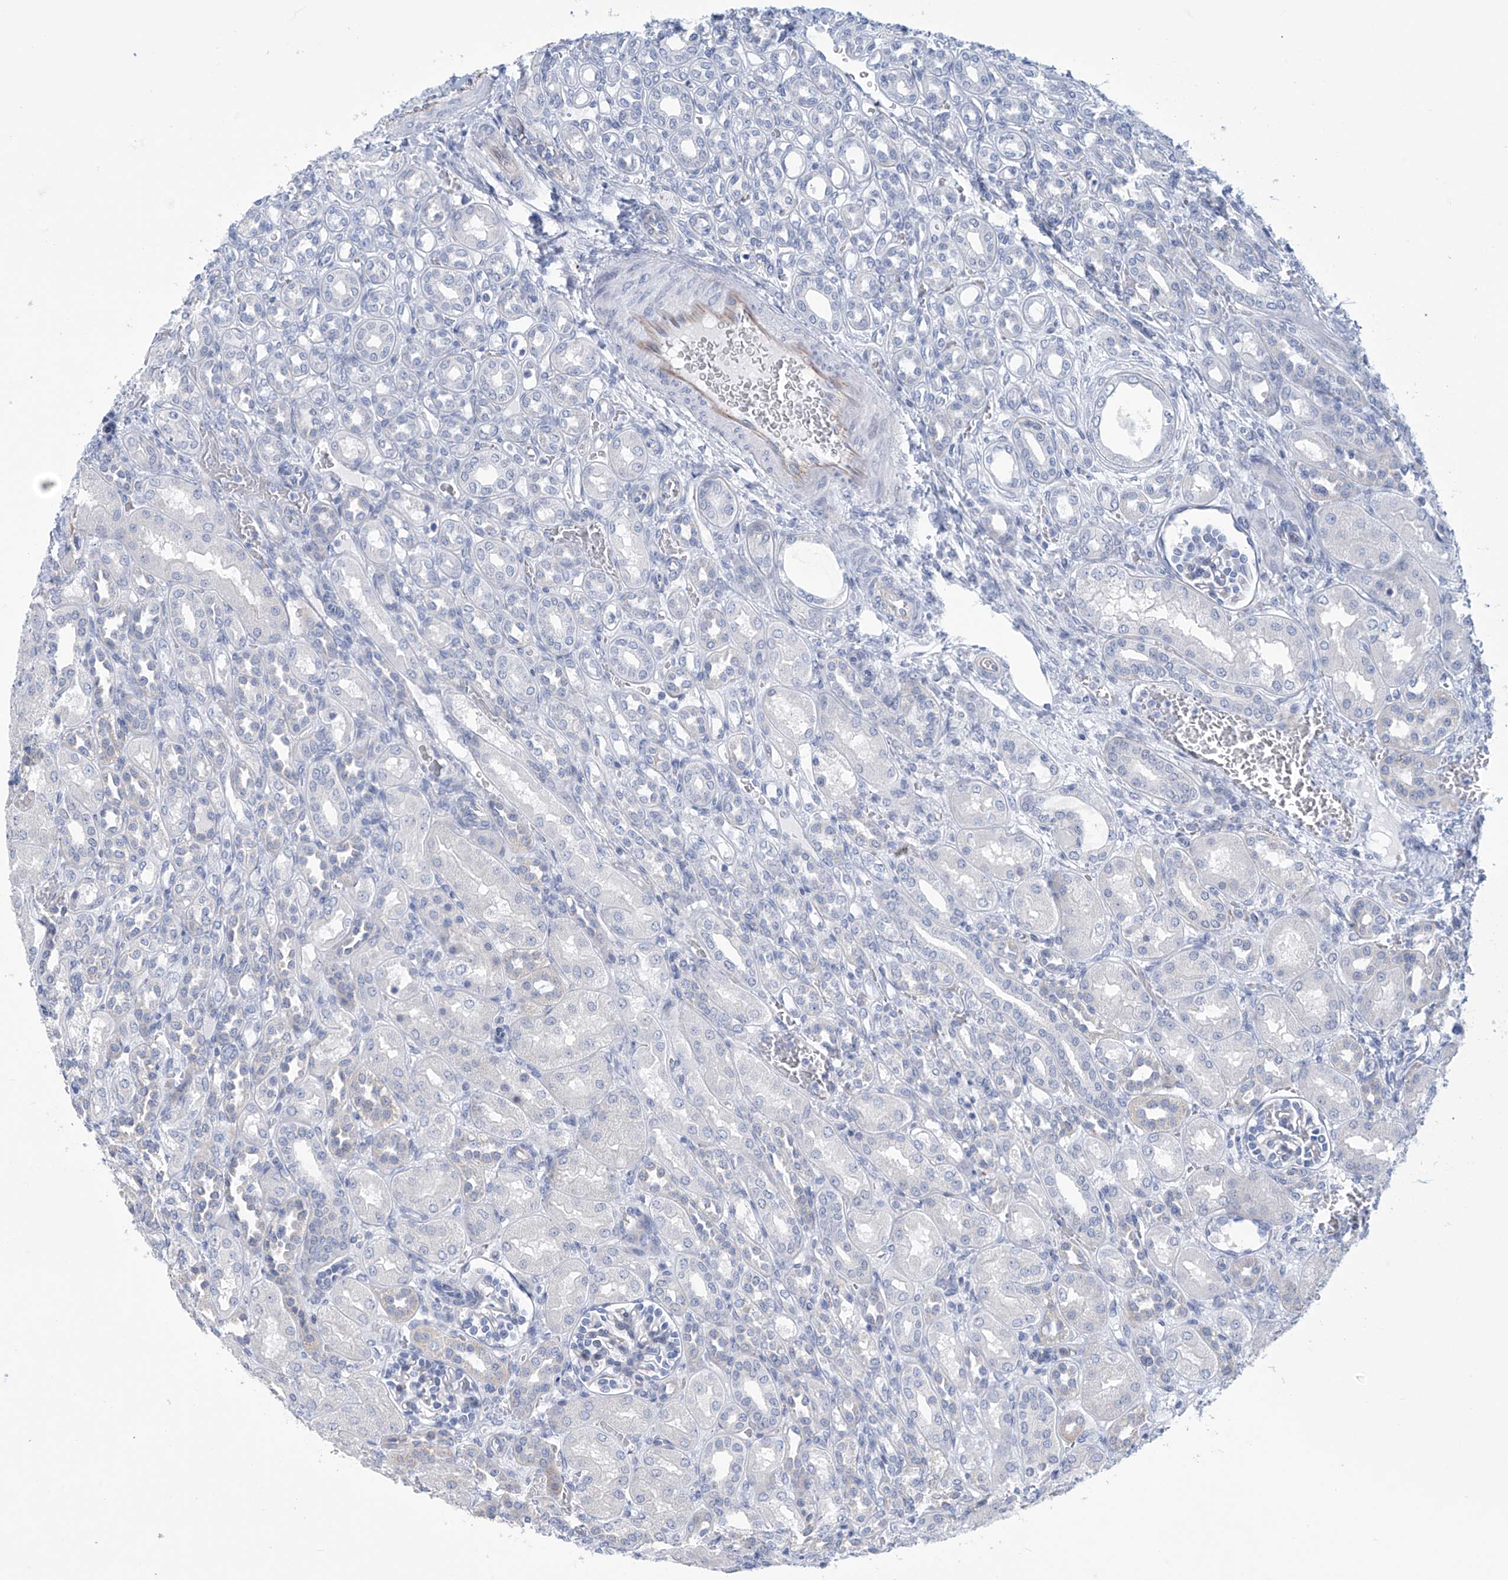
{"staining": {"intensity": "negative", "quantity": "none", "location": "none"}, "tissue": "kidney", "cell_type": "Cells in glomeruli", "image_type": "normal", "snomed": [{"axis": "morphology", "description": "Normal tissue, NOS"}, {"axis": "morphology", "description": "Neoplasm, malignant, NOS"}, {"axis": "topography", "description": "Kidney"}], "caption": "Immunohistochemistry of normal kidney shows no expression in cells in glomeruli.", "gene": "SLC35A5", "patient": {"sex": "female", "age": 1}}